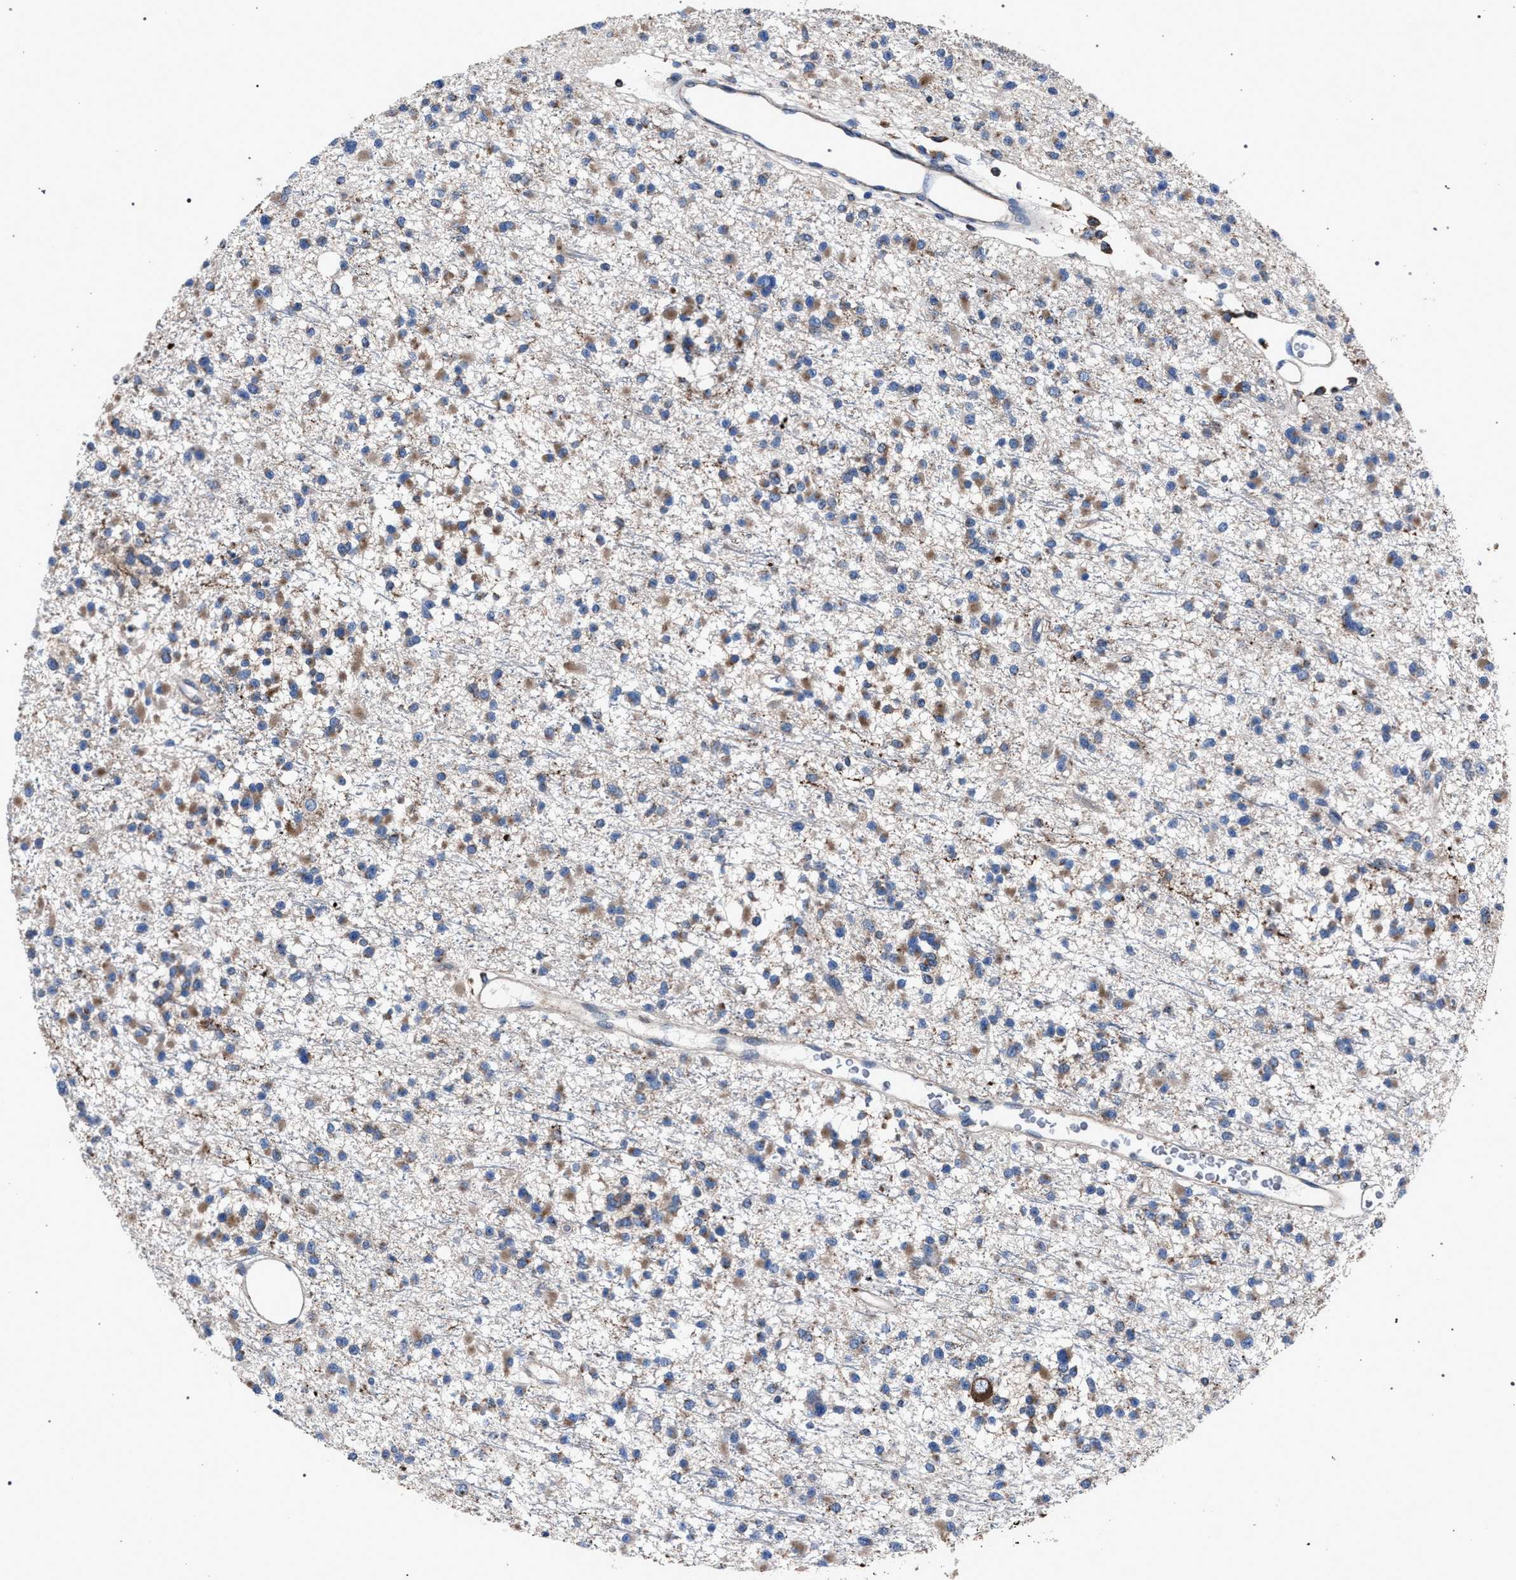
{"staining": {"intensity": "weak", "quantity": ">75%", "location": "cytoplasmic/membranous"}, "tissue": "glioma", "cell_type": "Tumor cells", "image_type": "cancer", "snomed": [{"axis": "morphology", "description": "Glioma, malignant, Low grade"}, {"axis": "topography", "description": "Brain"}], "caption": "Protein expression analysis of low-grade glioma (malignant) shows weak cytoplasmic/membranous expression in about >75% of tumor cells.", "gene": "ATP6V0A1", "patient": {"sex": "female", "age": 22}}